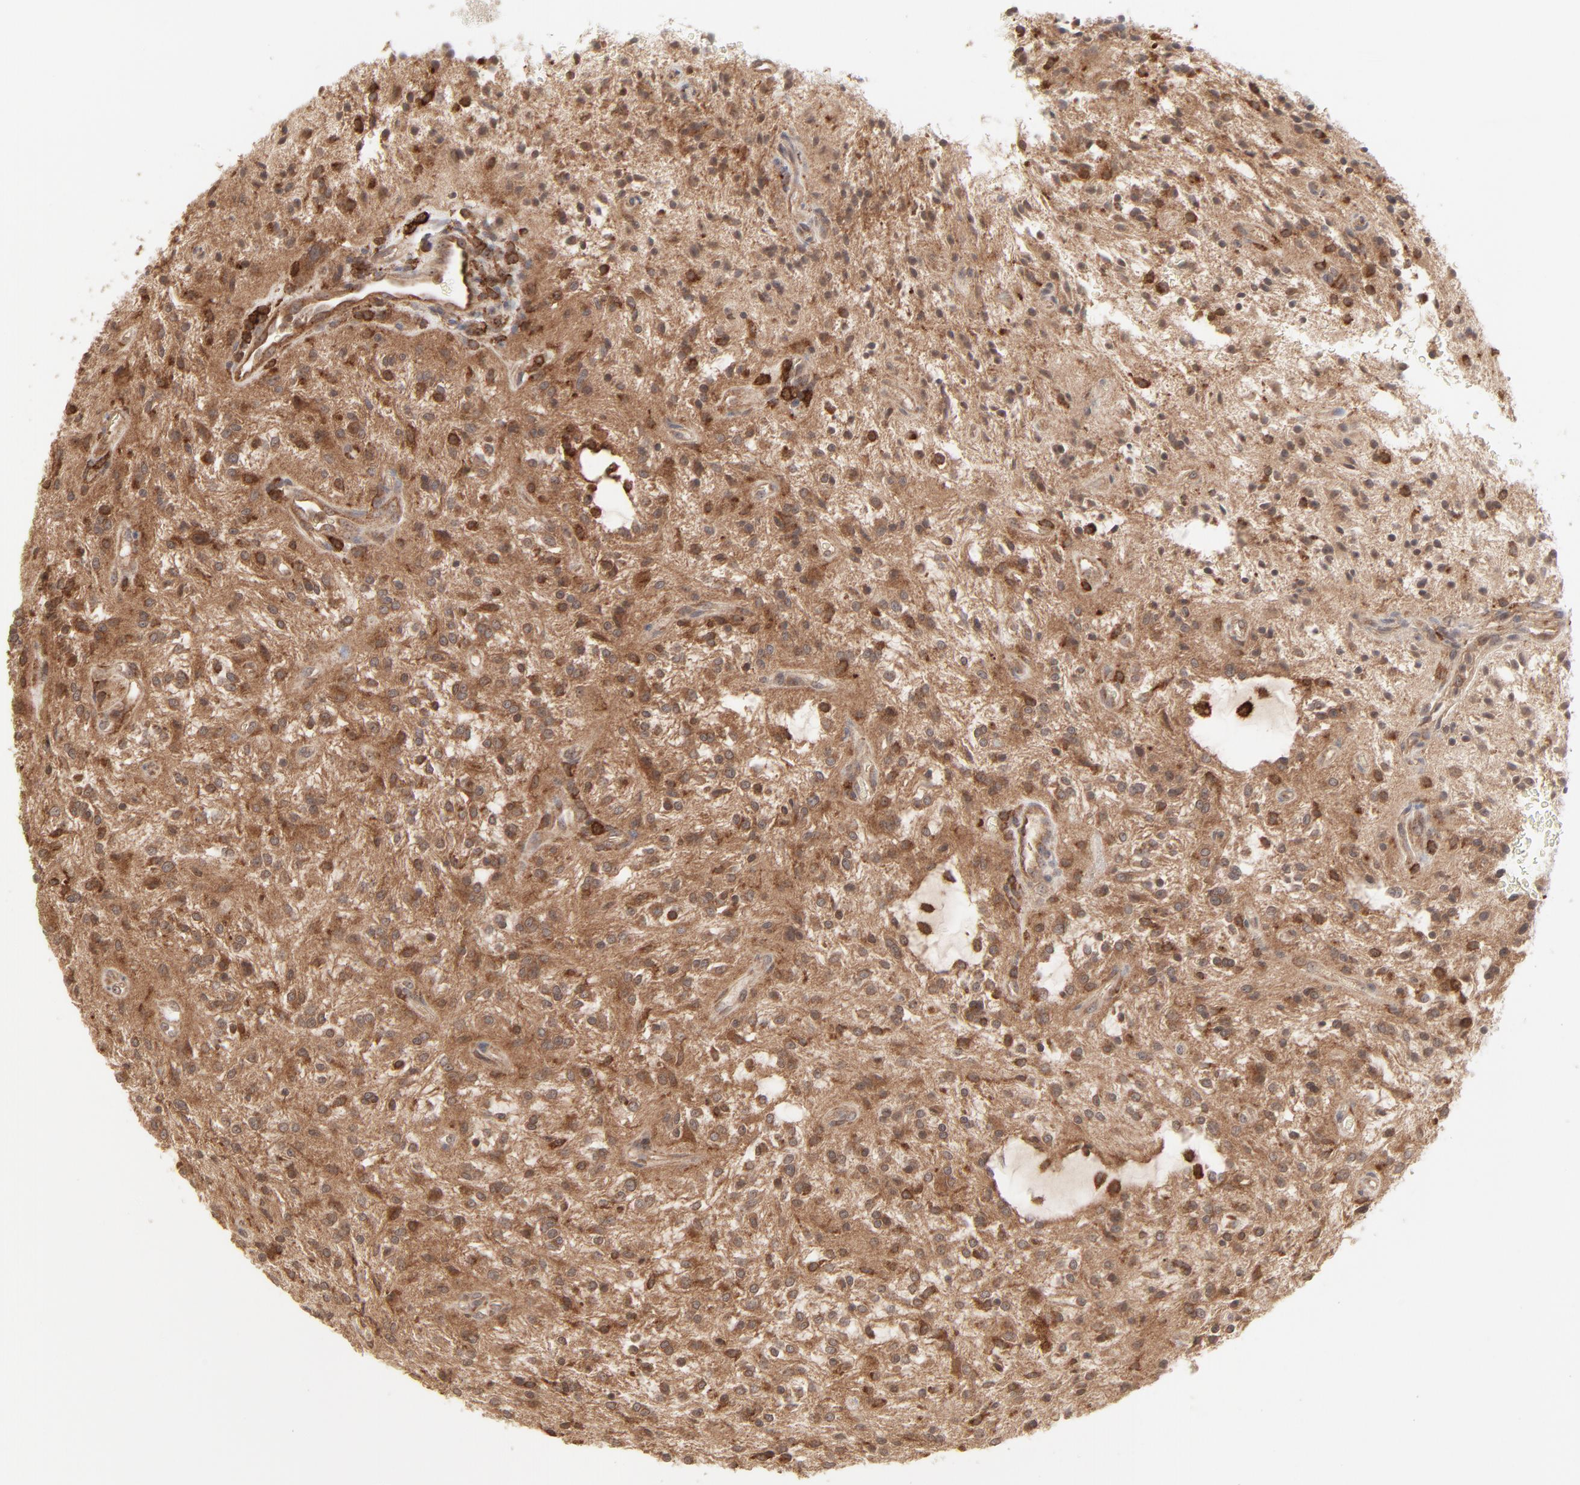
{"staining": {"intensity": "moderate", "quantity": ">75%", "location": "cytoplasmic/membranous"}, "tissue": "glioma", "cell_type": "Tumor cells", "image_type": "cancer", "snomed": [{"axis": "morphology", "description": "Glioma, malignant, NOS"}, {"axis": "topography", "description": "Cerebellum"}], "caption": "IHC histopathology image of neoplastic tissue: human glioma stained using immunohistochemistry exhibits medium levels of moderate protein expression localized specifically in the cytoplasmic/membranous of tumor cells, appearing as a cytoplasmic/membranous brown color.", "gene": "RAB5C", "patient": {"sex": "female", "age": 10}}